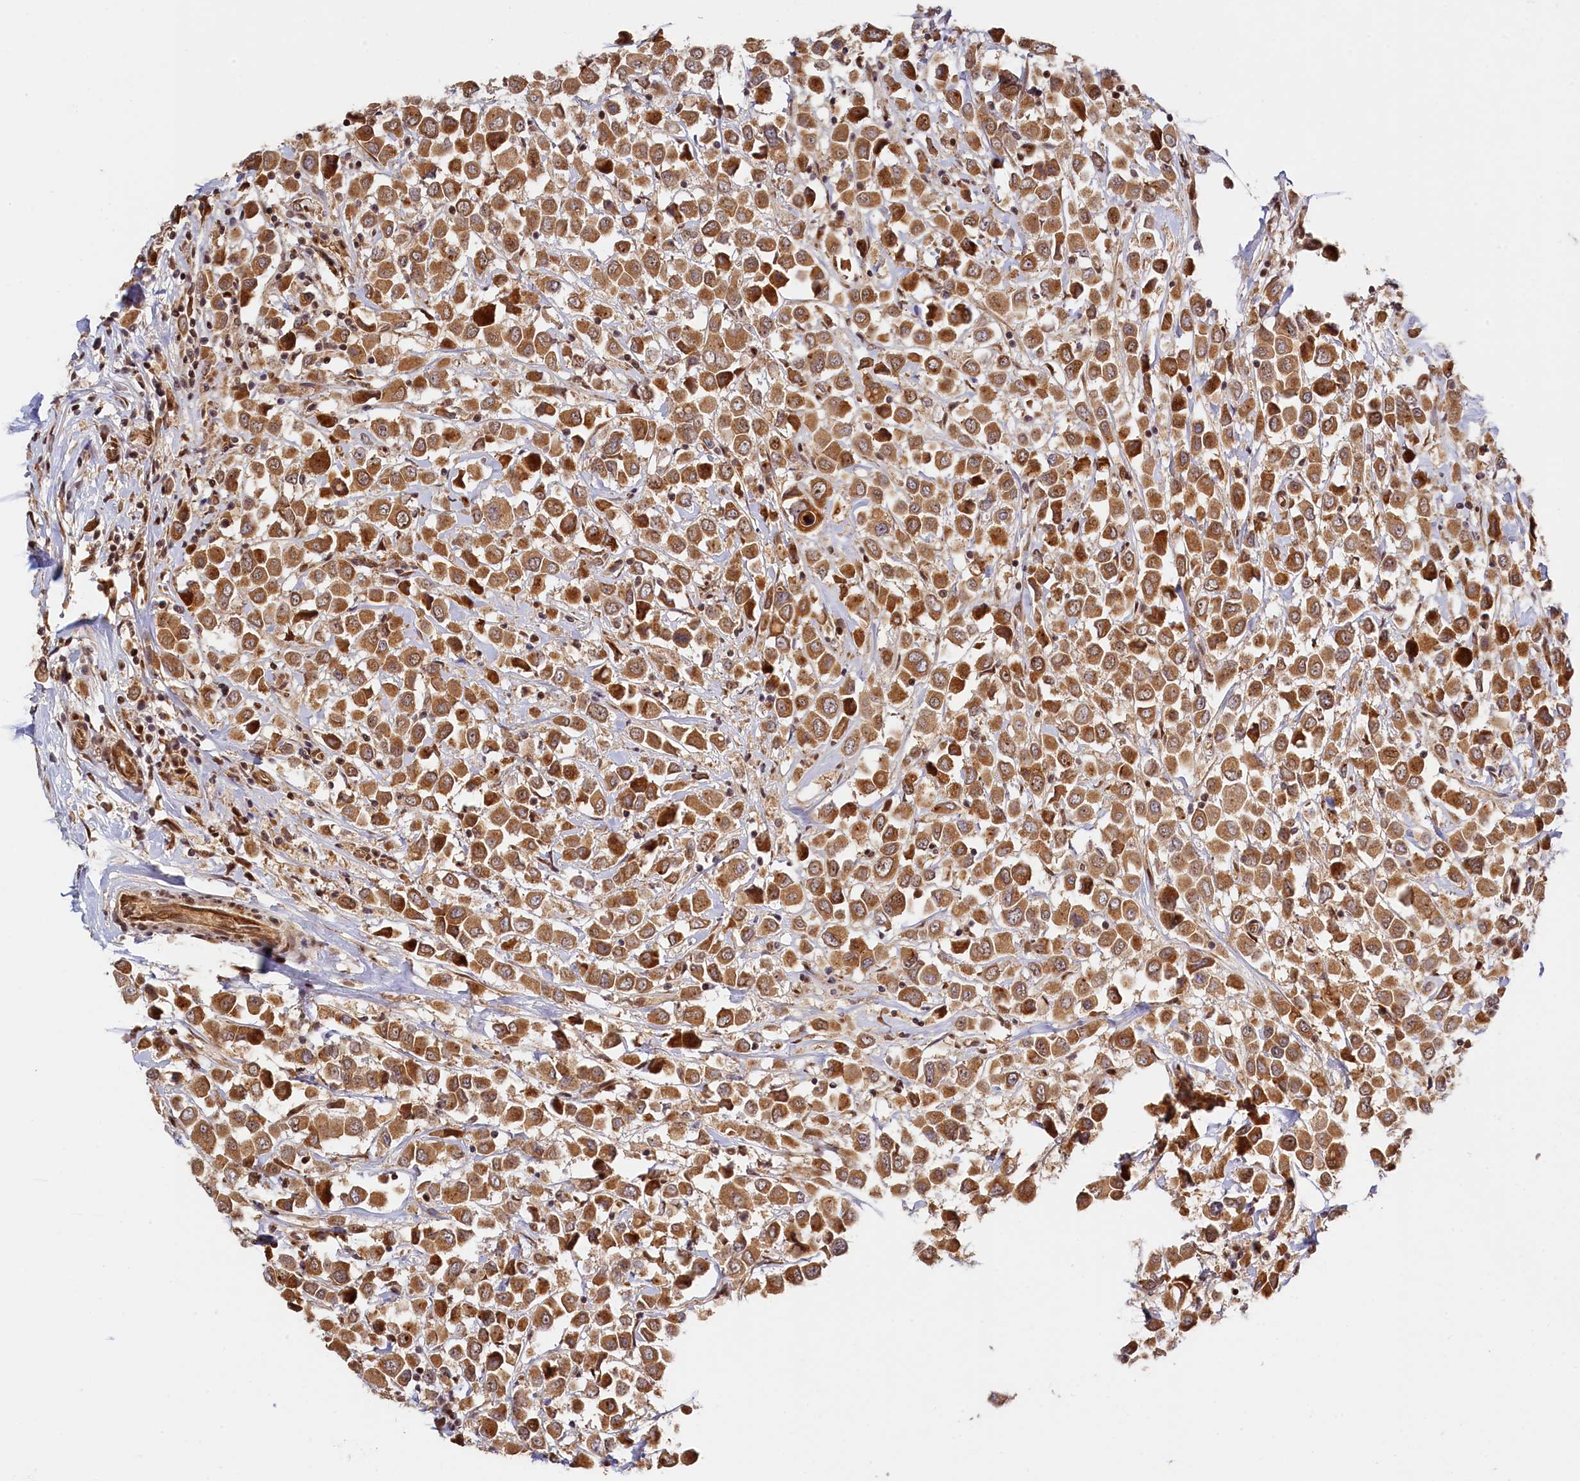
{"staining": {"intensity": "moderate", "quantity": ">75%", "location": "cytoplasmic/membranous,nuclear"}, "tissue": "breast cancer", "cell_type": "Tumor cells", "image_type": "cancer", "snomed": [{"axis": "morphology", "description": "Duct carcinoma"}, {"axis": "topography", "description": "Breast"}], "caption": "Moderate cytoplasmic/membranous and nuclear staining for a protein is present in approximately >75% of tumor cells of breast intraductal carcinoma using immunohistochemistry (IHC).", "gene": "ANKRD24", "patient": {"sex": "female", "age": 61}}